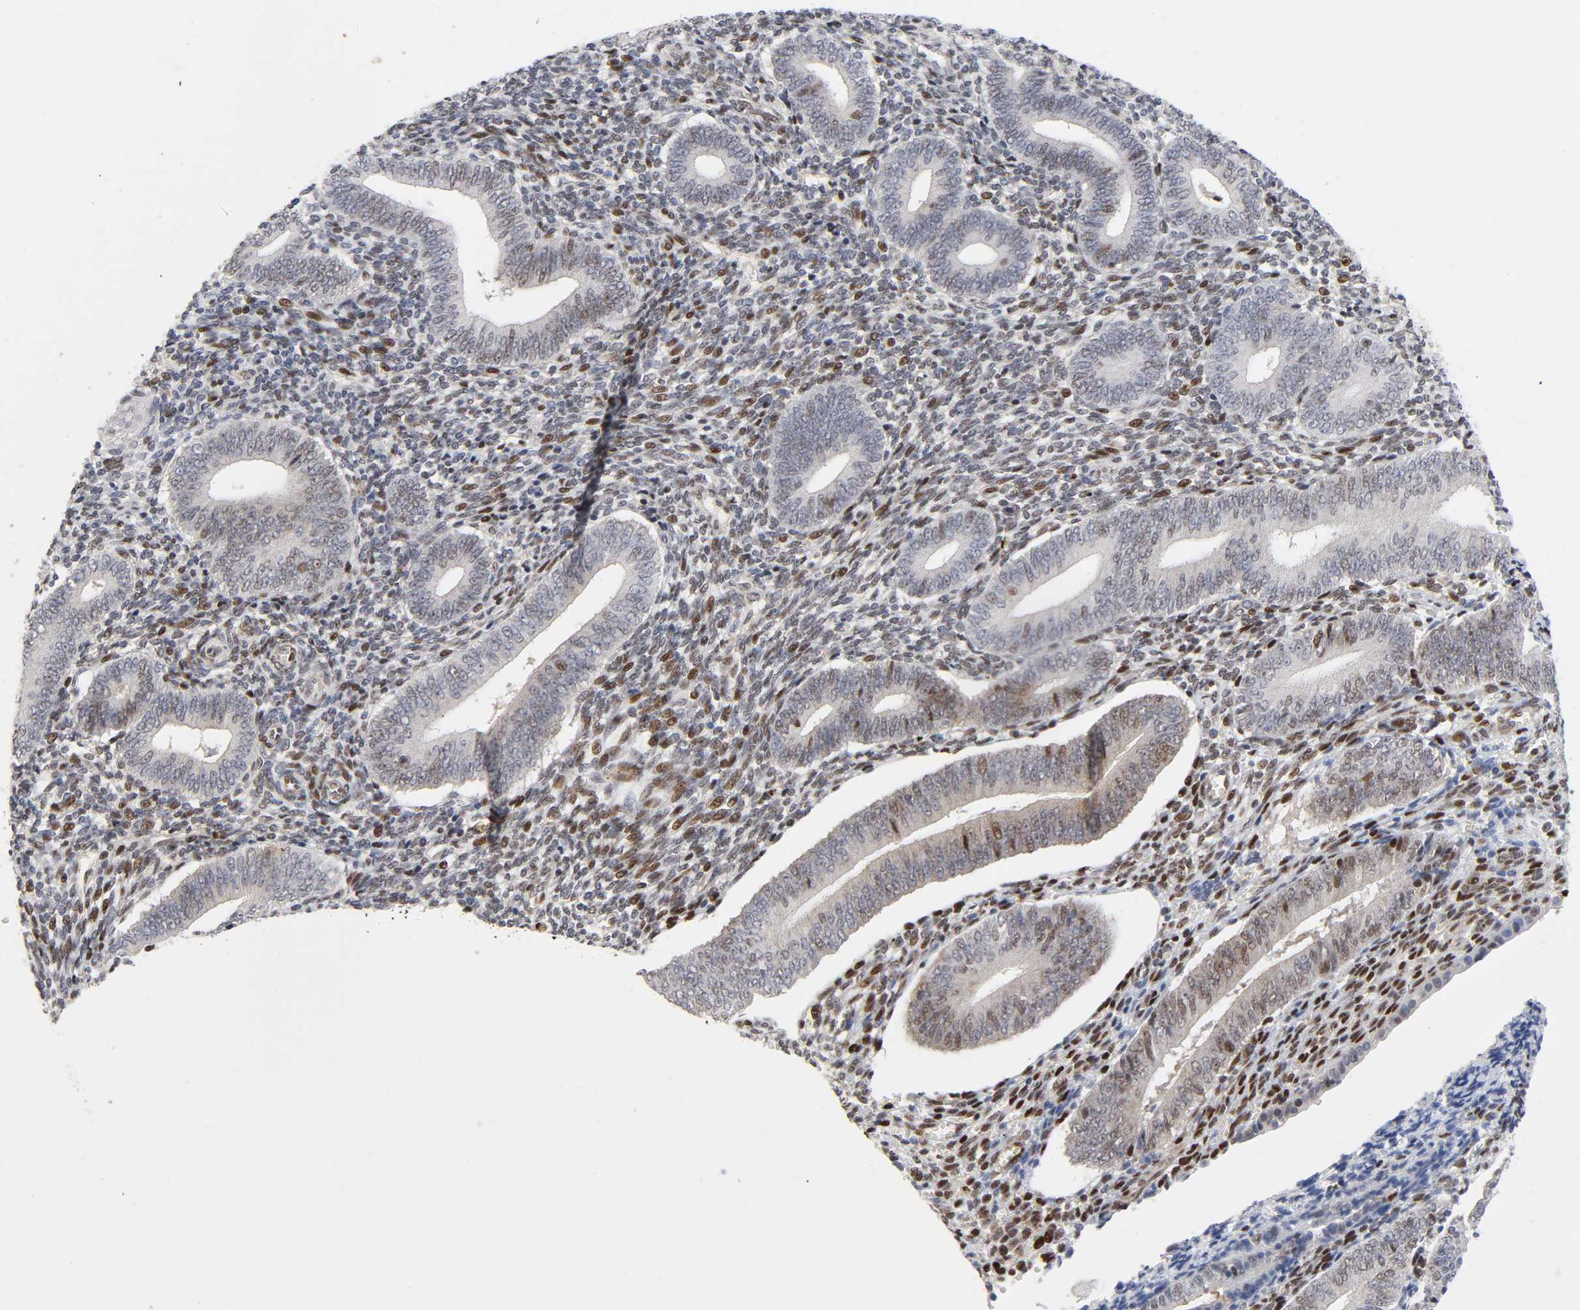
{"staining": {"intensity": "strong", "quantity": ">75%", "location": "nuclear"}, "tissue": "endometrium", "cell_type": "Cells in endometrial stroma", "image_type": "normal", "snomed": [{"axis": "morphology", "description": "Normal tissue, NOS"}, {"axis": "topography", "description": "Uterus"}, {"axis": "topography", "description": "Endometrium"}], "caption": "Strong nuclear expression is present in about >75% of cells in endometrial stroma in benign endometrium. The protein is shown in brown color, while the nuclei are stained blue.", "gene": "STK38", "patient": {"sex": "female", "age": 33}}